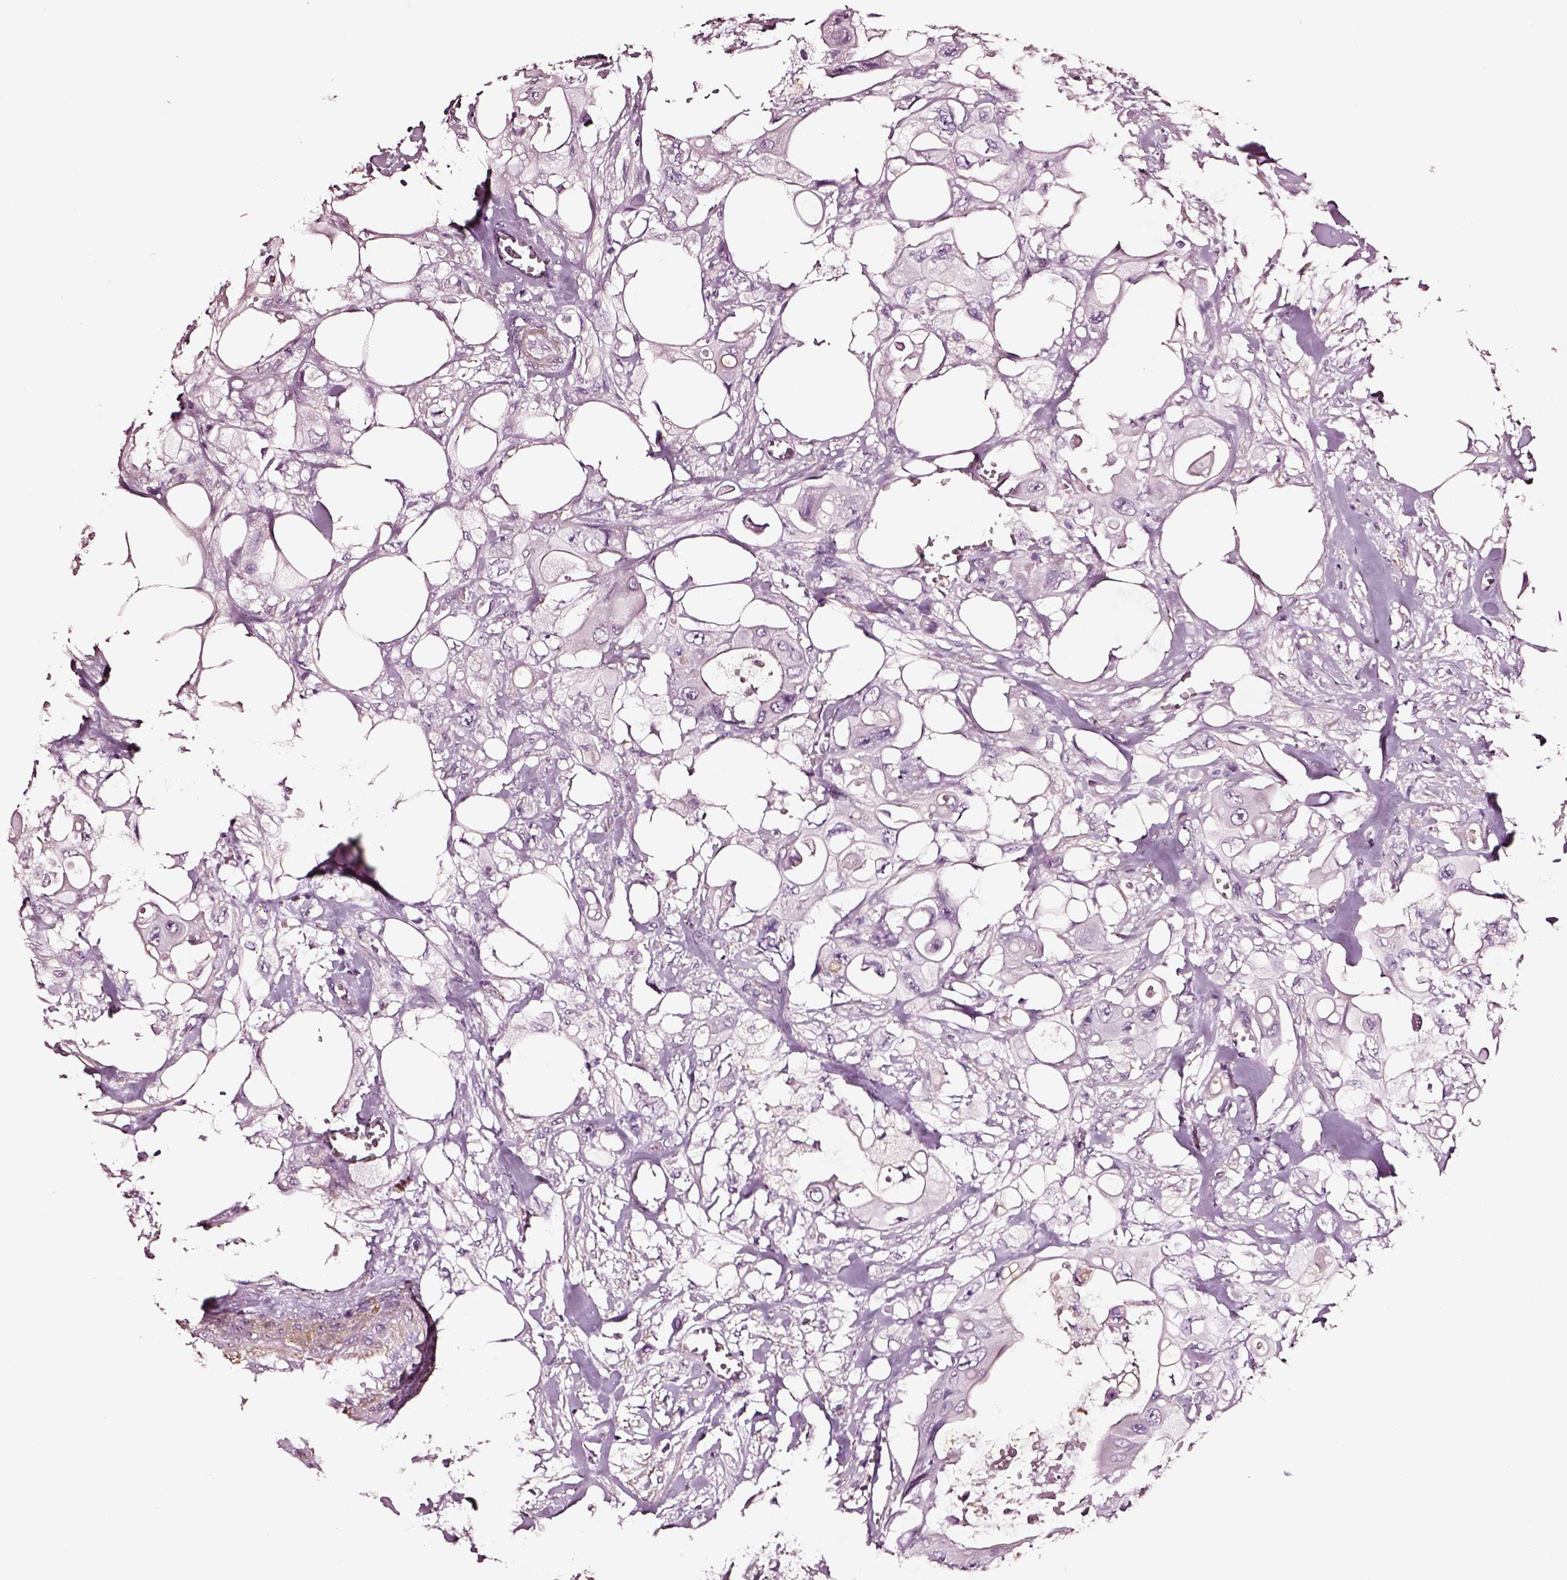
{"staining": {"intensity": "negative", "quantity": "none", "location": "none"}, "tissue": "colorectal cancer", "cell_type": "Tumor cells", "image_type": "cancer", "snomed": [{"axis": "morphology", "description": "Adenocarcinoma, NOS"}, {"axis": "topography", "description": "Rectum"}], "caption": "IHC of colorectal adenocarcinoma exhibits no staining in tumor cells.", "gene": "SOX10", "patient": {"sex": "male", "age": 63}}